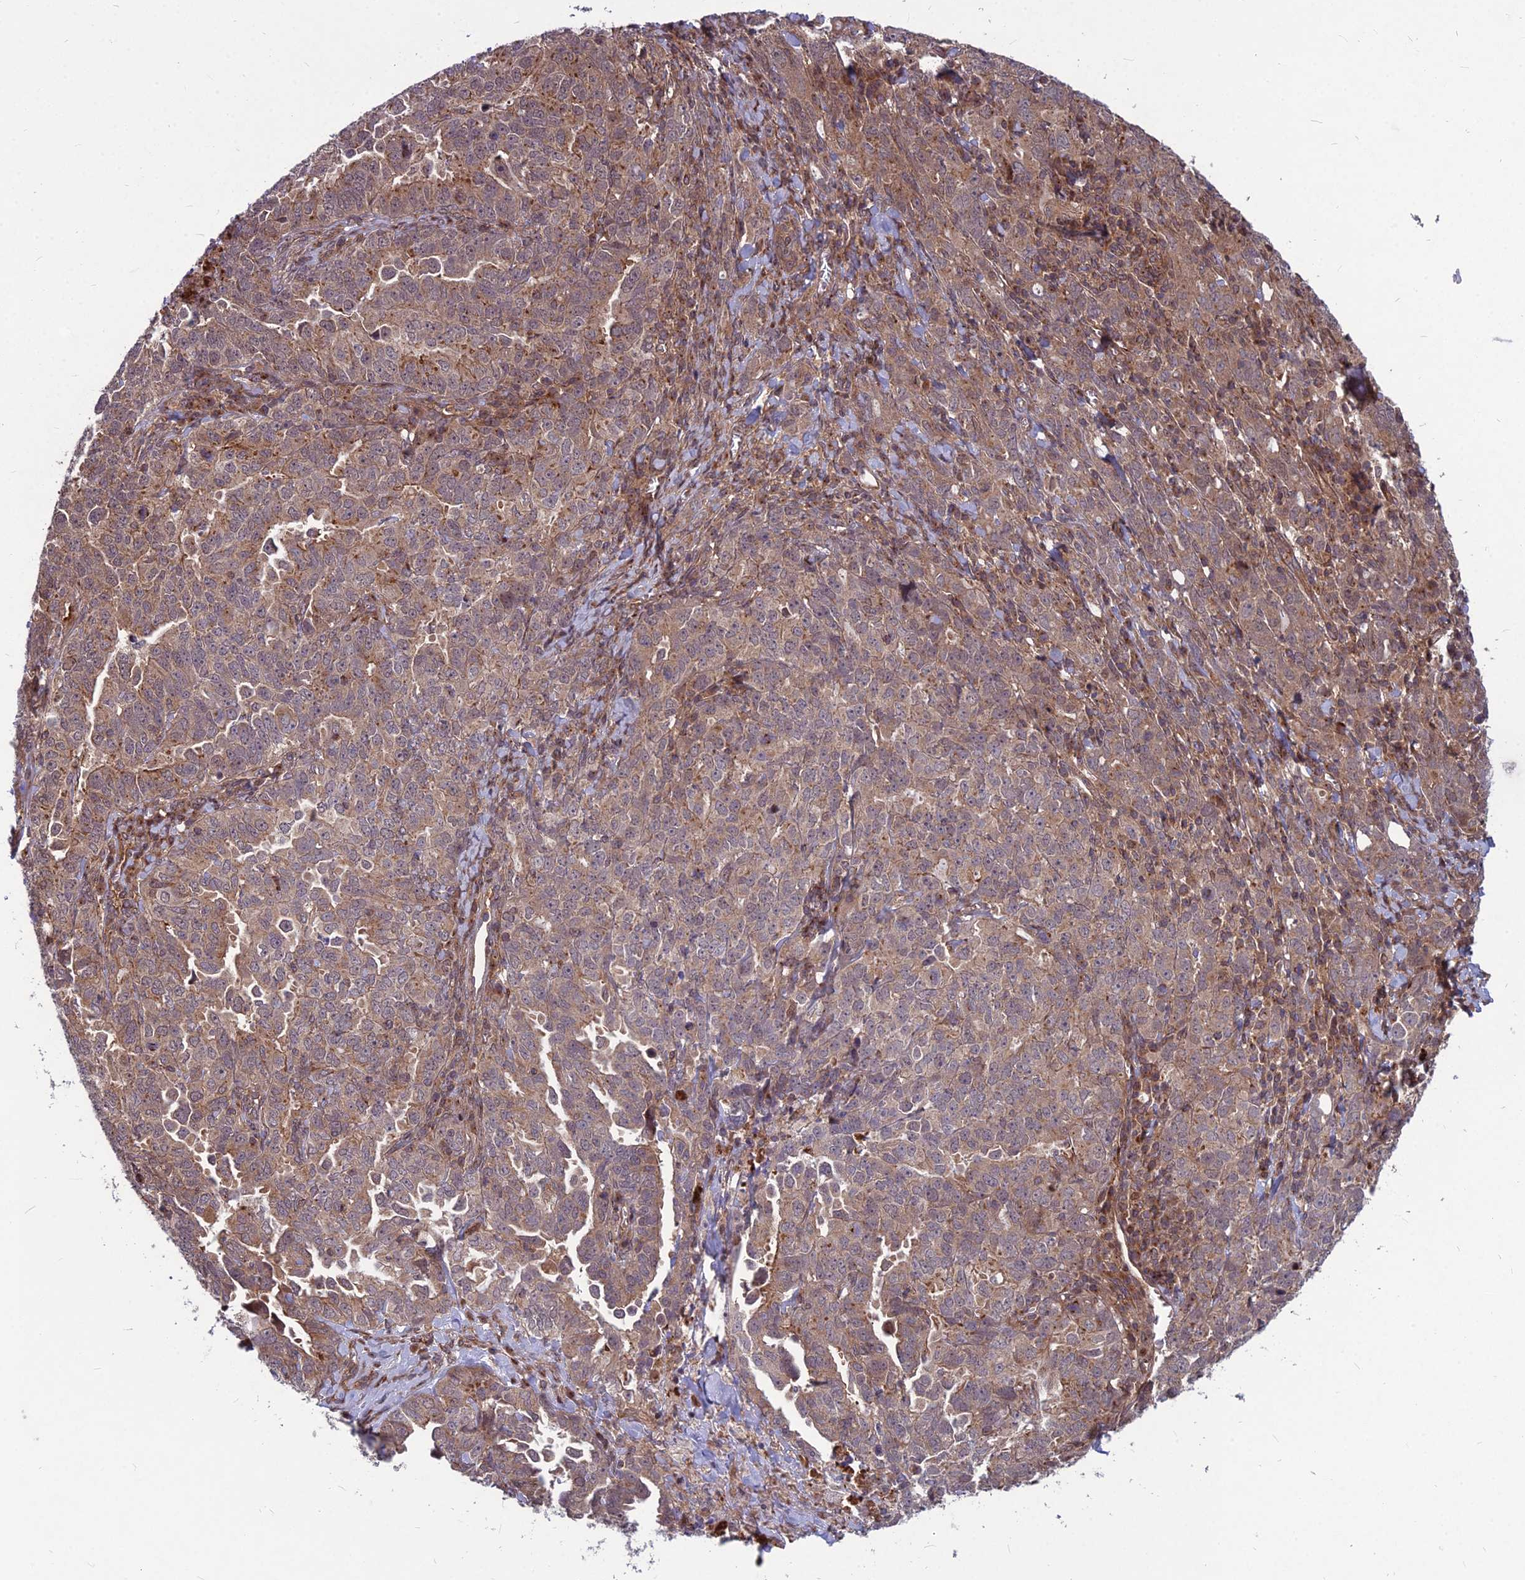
{"staining": {"intensity": "weak", "quantity": "25%-75%", "location": "cytoplasmic/membranous"}, "tissue": "ovarian cancer", "cell_type": "Tumor cells", "image_type": "cancer", "snomed": [{"axis": "morphology", "description": "Carcinoma, endometroid"}, {"axis": "topography", "description": "Ovary"}], "caption": "Immunohistochemical staining of human endometroid carcinoma (ovarian) reveals weak cytoplasmic/membranous protein positivity in approximately 25%-75% of tumor cells.", "gene": "MFSD8", "patient": {"sex": "female", "age": 62}}